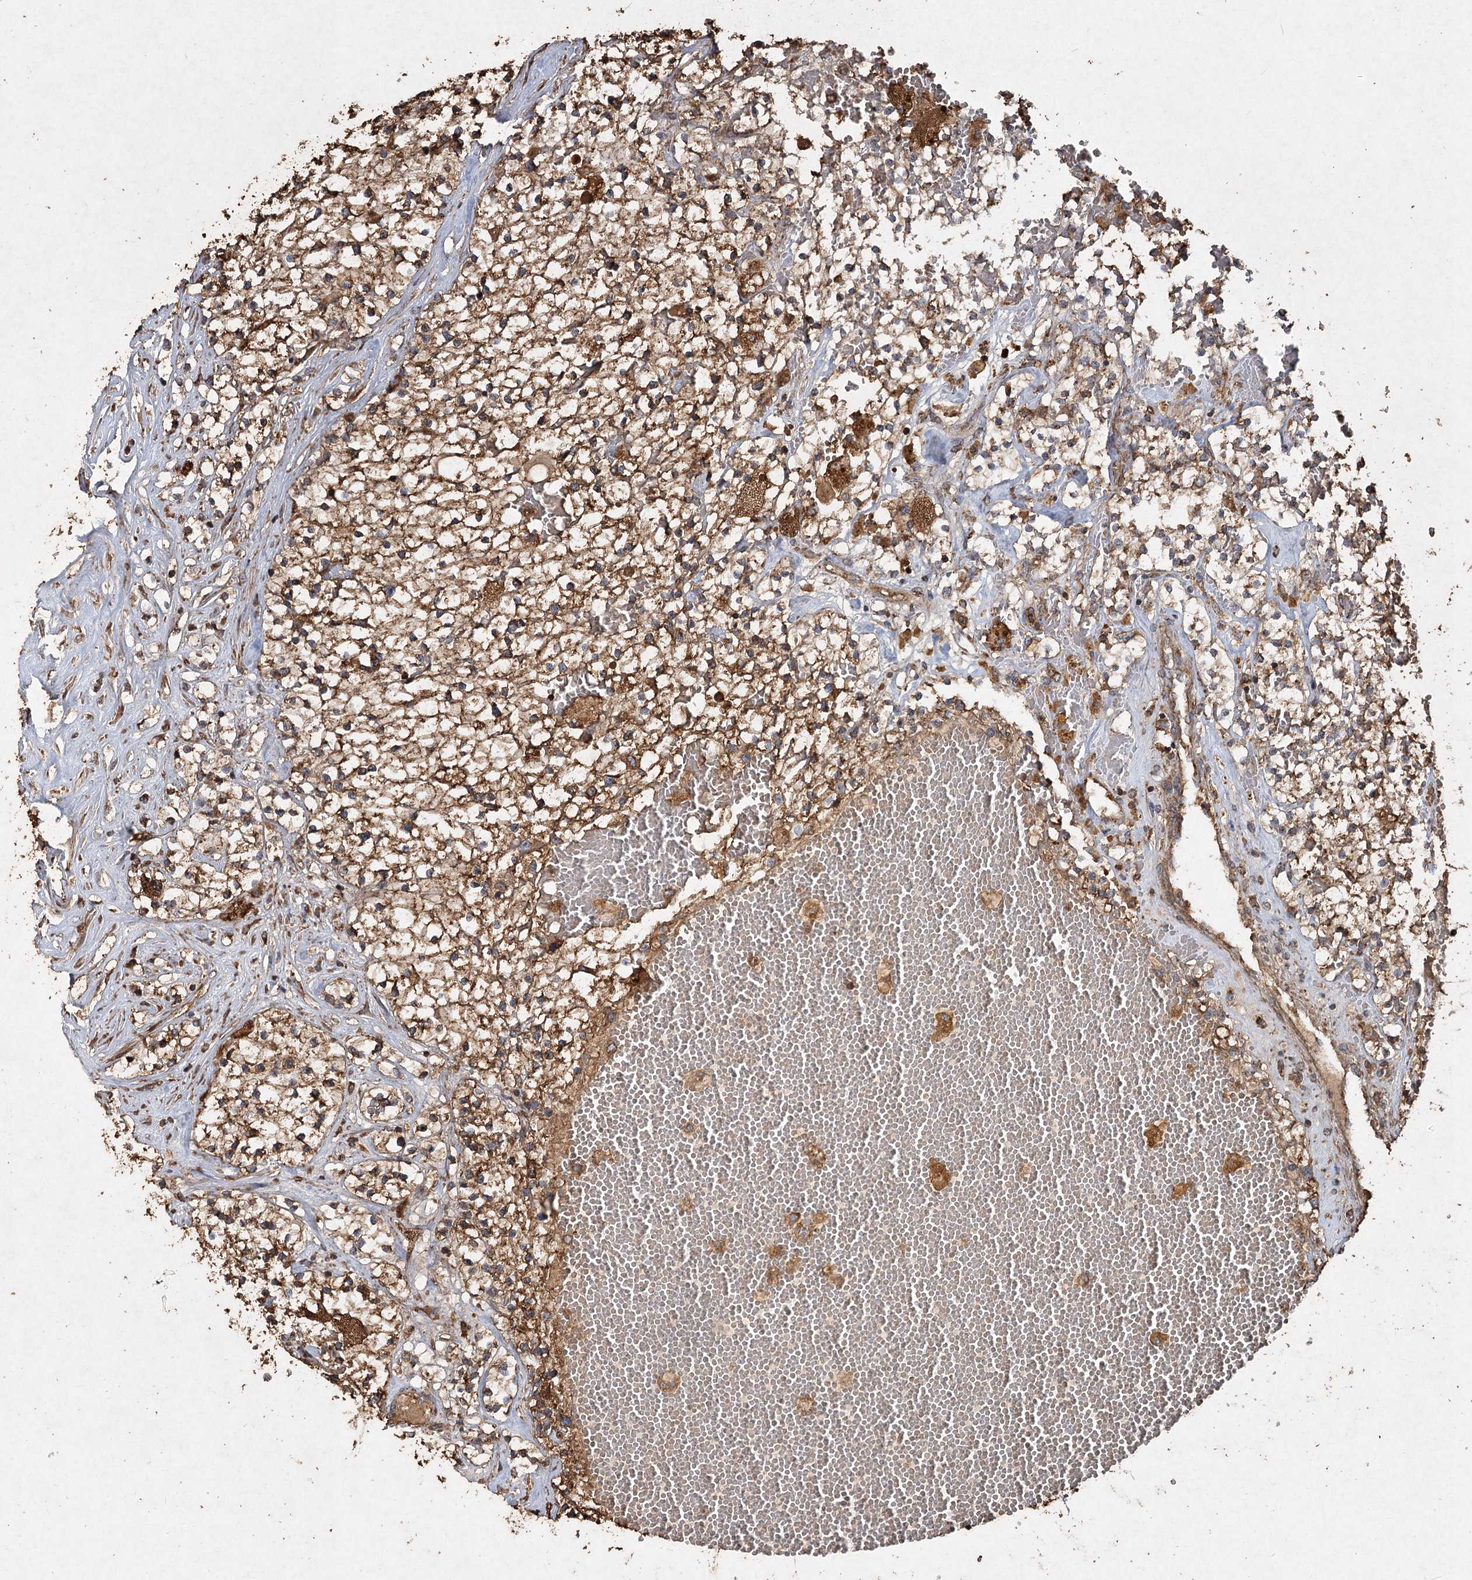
{"staining": {"intensity": "strong", "quantity": ">75%", "location": "cytoplasmic/membranous"}, "tissue": "renal cancer", "cell_type": "Tumor cells", "image_type": "cancer", "snomed": [{"axis": "morphology", "description": "Normal tissue, NOS"}, {"axis": "morphology", "description": "Adenocarcinoma, NOS"}, {"axis": "topography", "description": "Kidney"}], "caption": "Protein expression analysis of human adenocarcinoma (renal) reveals strong cytoplasmic/membranous expression in about >75% of tumor cells.", "gene": "PIK3C2A", "patient": {"sex": "male", "age": 68}}